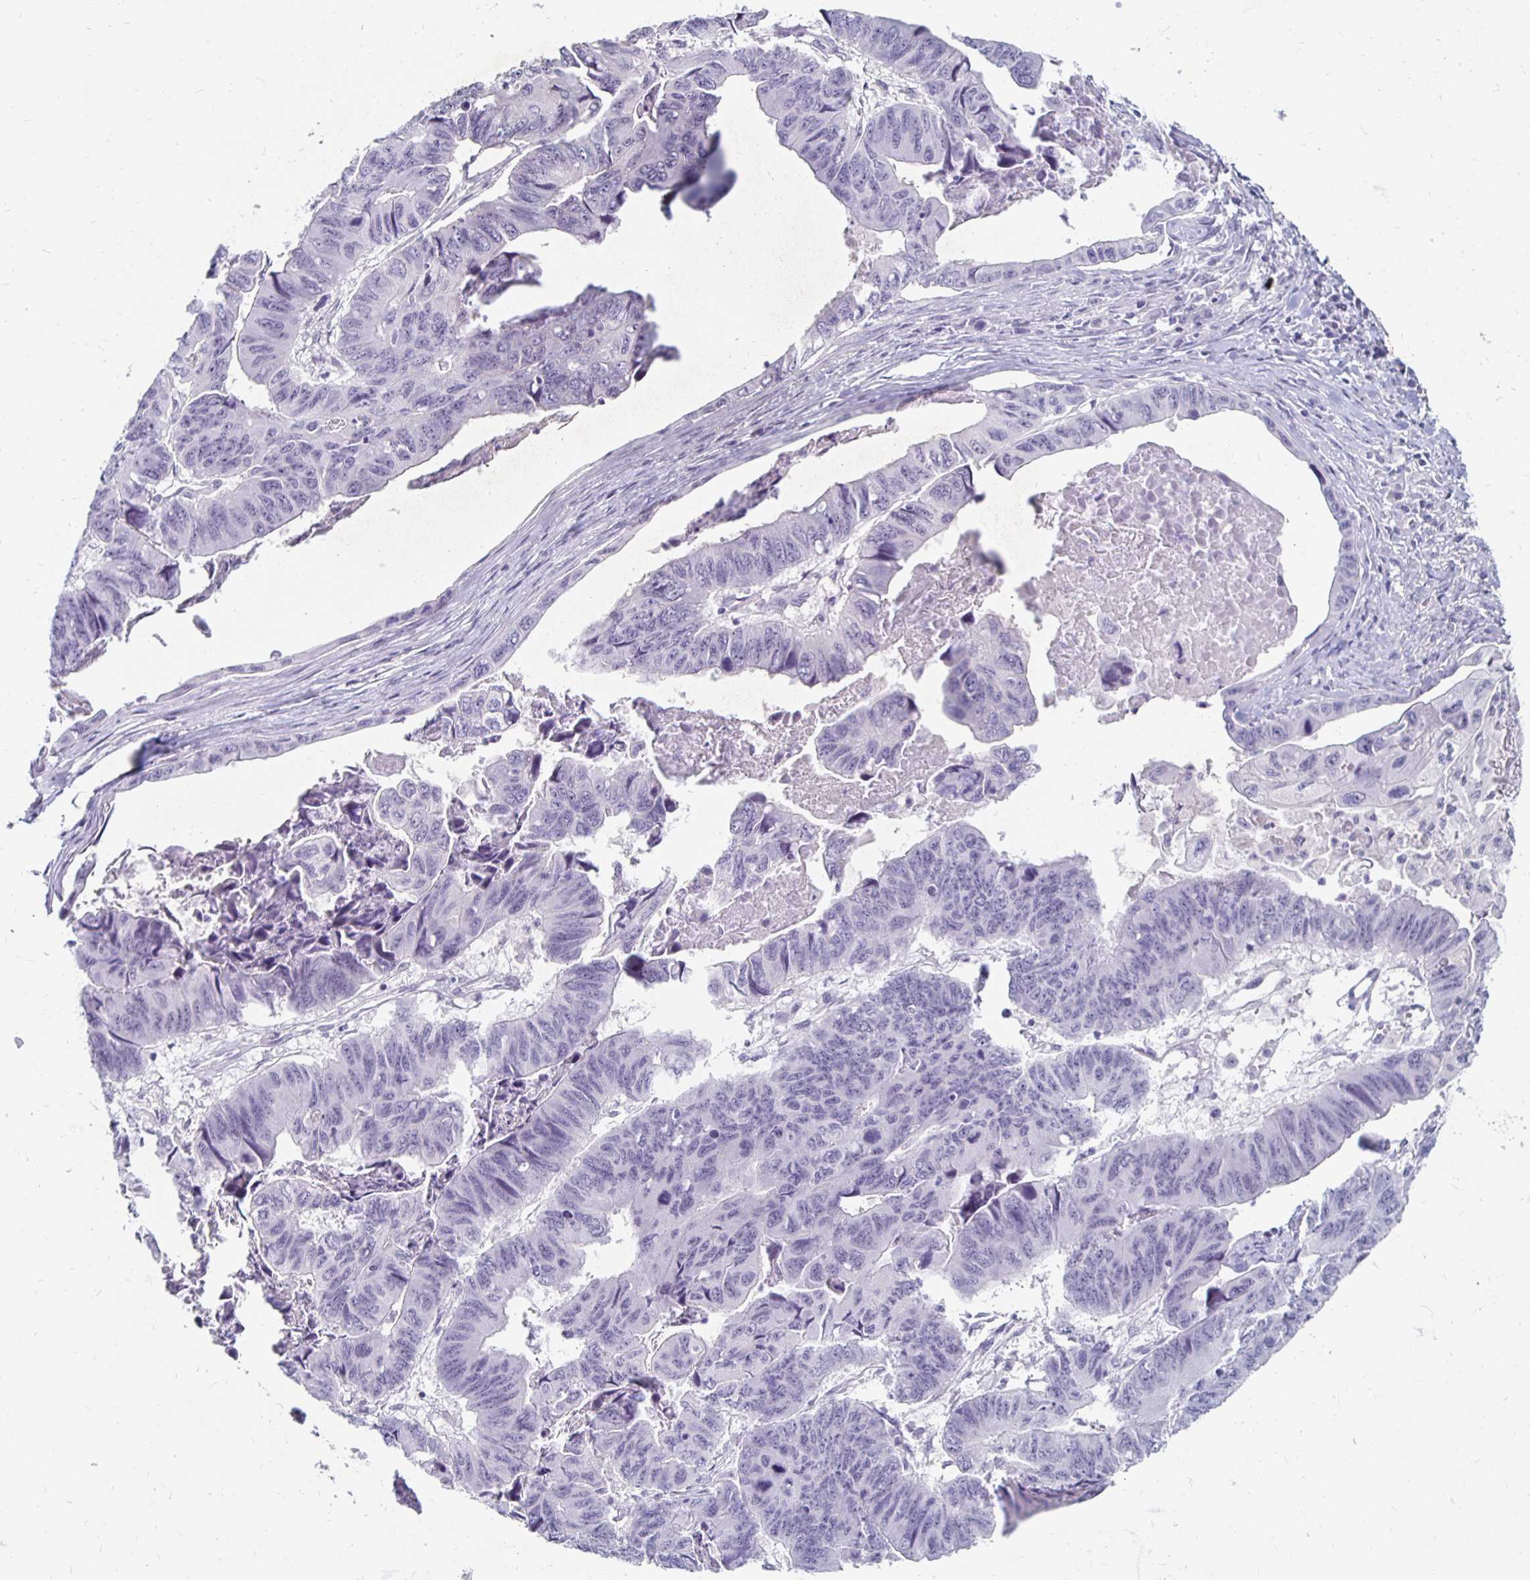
{"staining": {"intensity": "negative", "quantity": "none", "location": "none"}, "tissue": "stomach cancer", "cell_type": "Tumor cells", "image_type": "cancer", "snomed": [{"axis": "morphology", "description": "Adenocarcinoma, NOS"}, {"axis": "topography", "description": "Stomach, lower"}], "caption": "This is a photomicrograph of immunohistochemistry staining of stomach adenocarcinoma, which shows no expression in tumor cells. (DAB (3,3'-diaminobenzidine) IHC visualized using brightfield microscopy, high magnification).", "gene": "KCNQ2", "patient": {"sex": "male", "age": 77}}